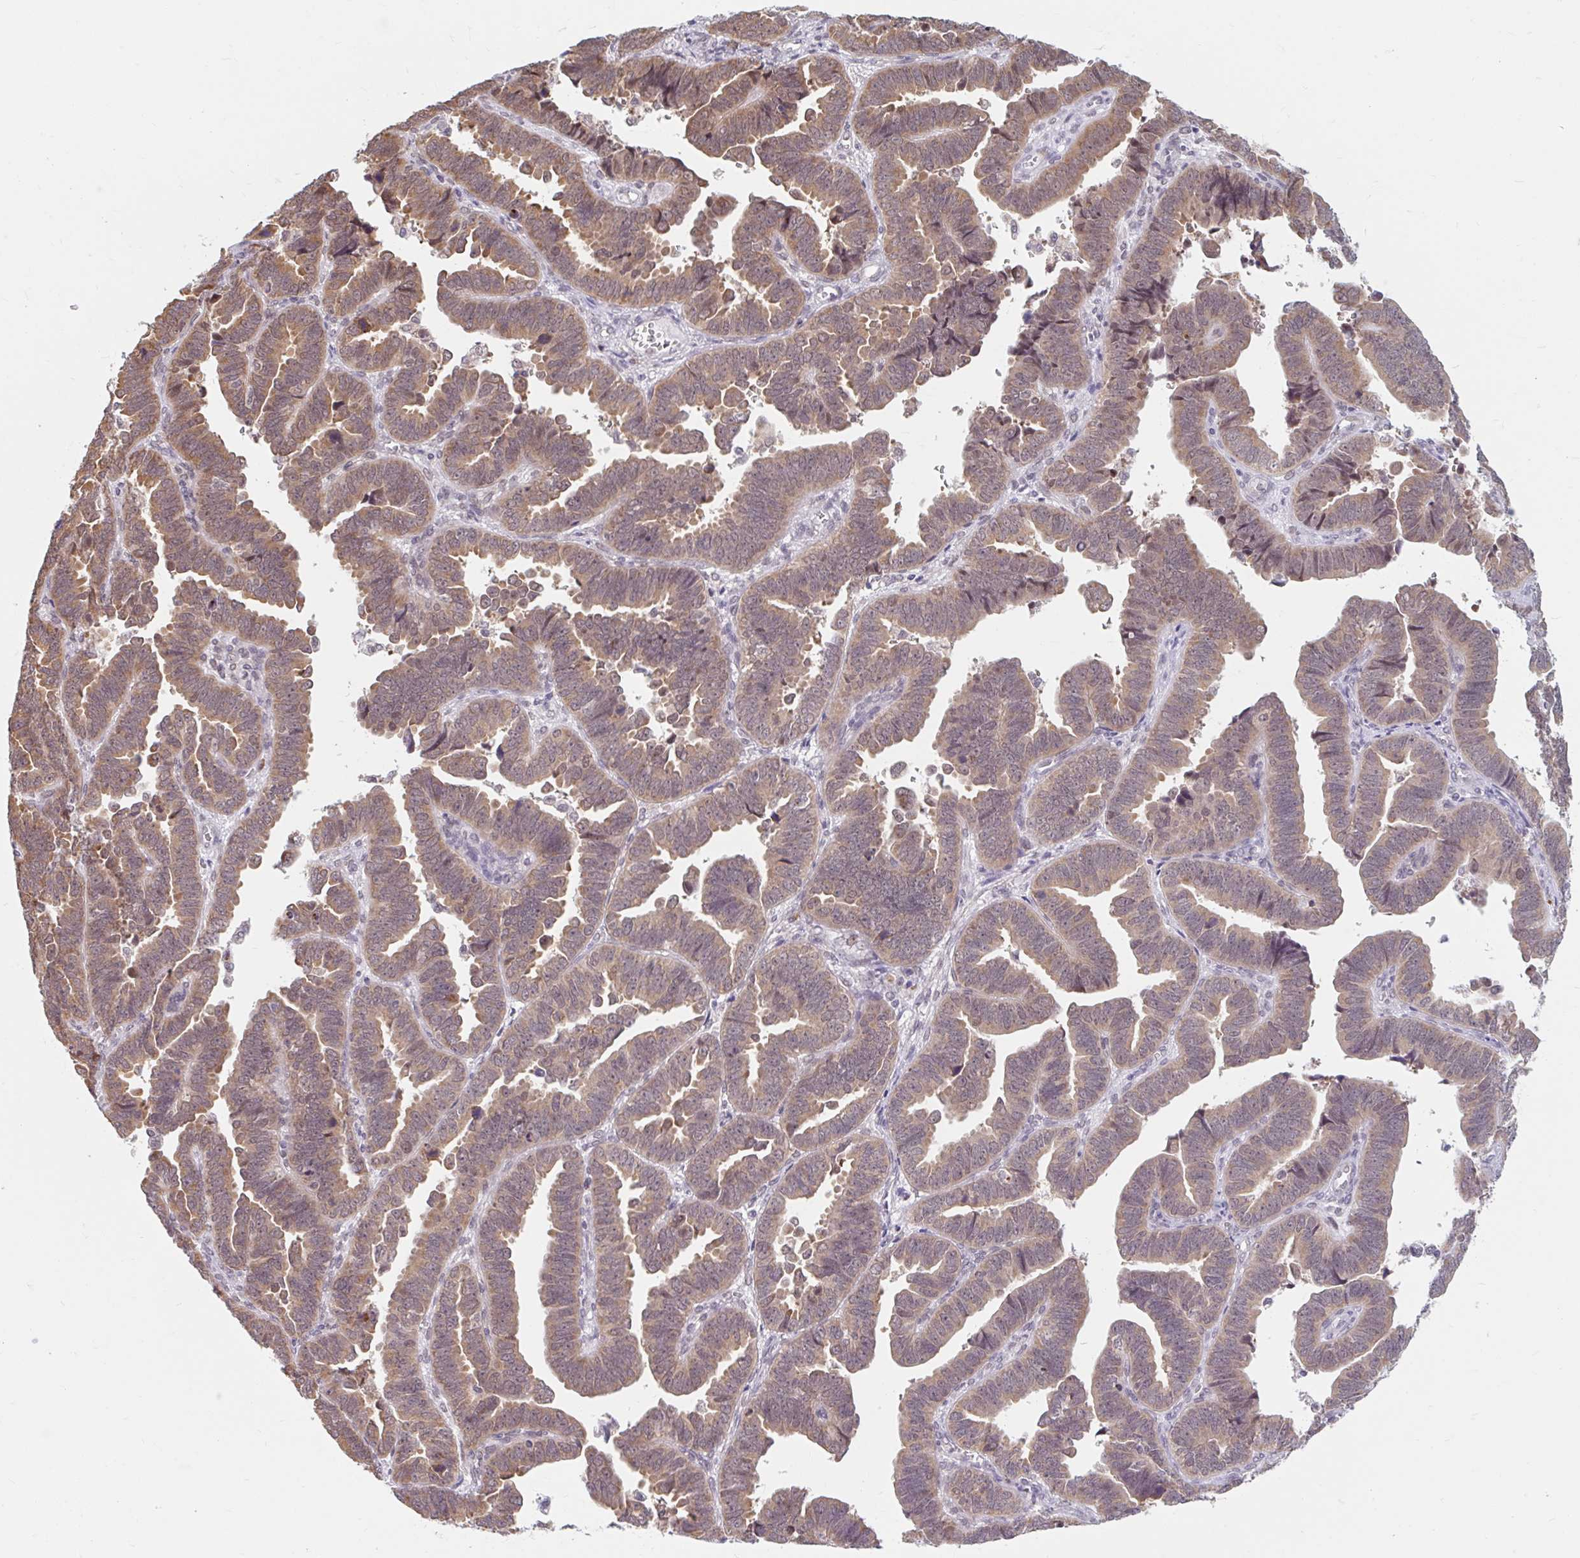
{"staining": {"intensity": "moderate", "quantity": ">75%", "location": "cytoplasmic/membranous"}, "tissue": "endometrial cancer", "cell_type": "Tumor cells", "image_type": "cancer", "snomed": [{"axis": "morphology", "description": "Adenocarcinoma, NOS"}, {"axis": "topography", "description": "Endometrium"}], "caption": "The micrograph reveals a brown stain indicating the presence of a protein in the cytoplasmic/membranous of tumor cells in endometrial cancer.", "gene": "SRSF10", "patient": {"sex": "female", "age": 75}}